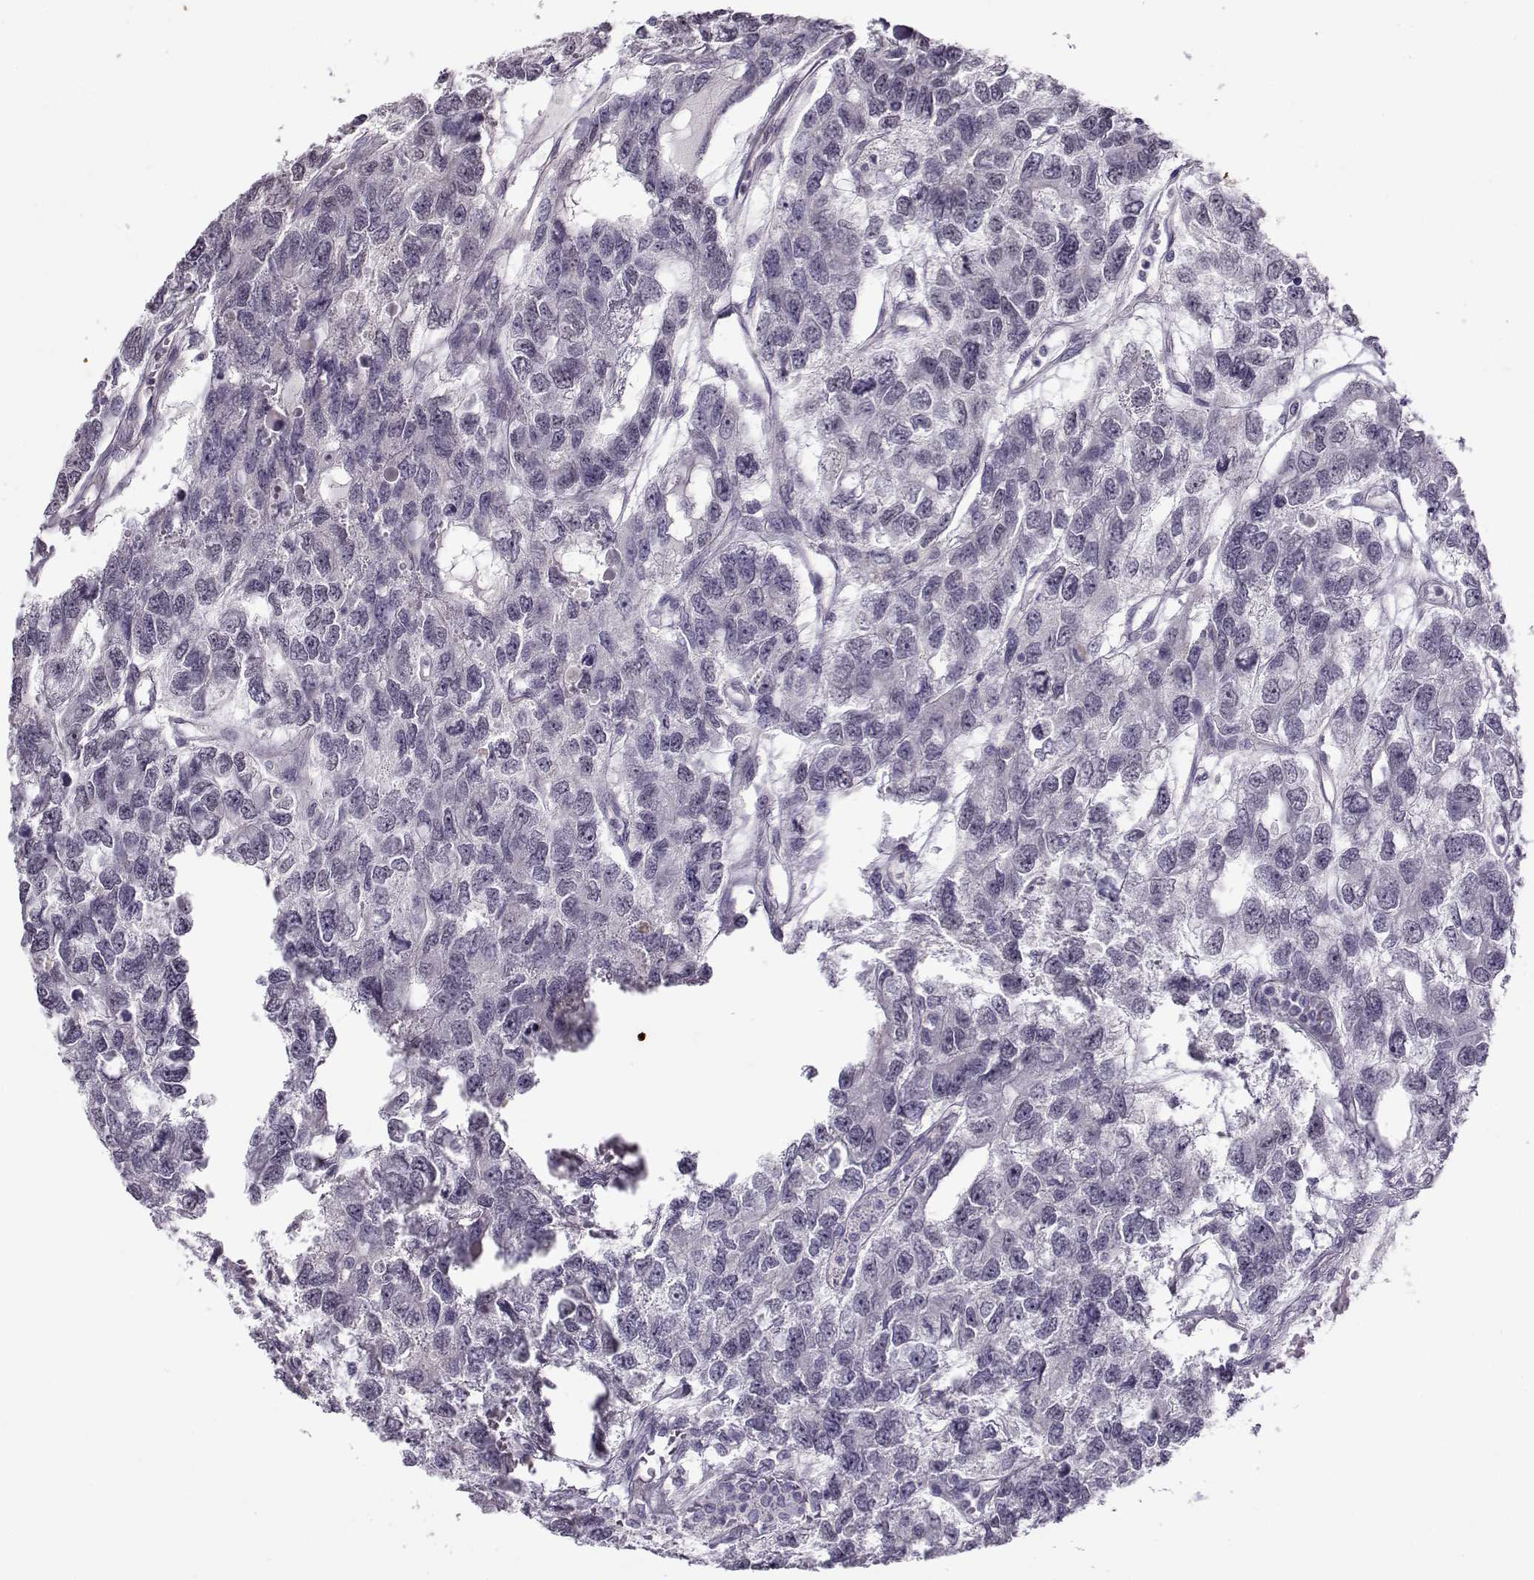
{"staining": {"intensity": "negative", "quantity": "none", "location": "none"}, "tissue": "testis cancer", "cell_type": "Tumor cells", "image_type": "cancer", "snomed": [{"axis": "morphology", "description": "Seminoma, NOS"}, {"axis": "topography", "description": "Testis"}], "caption": "Testis seminoma was stained to show a protein in brown. There is no significant positivity in tumor cells.", "gene": "TEX55", "patient": {"sex": "male", "age": 52}}